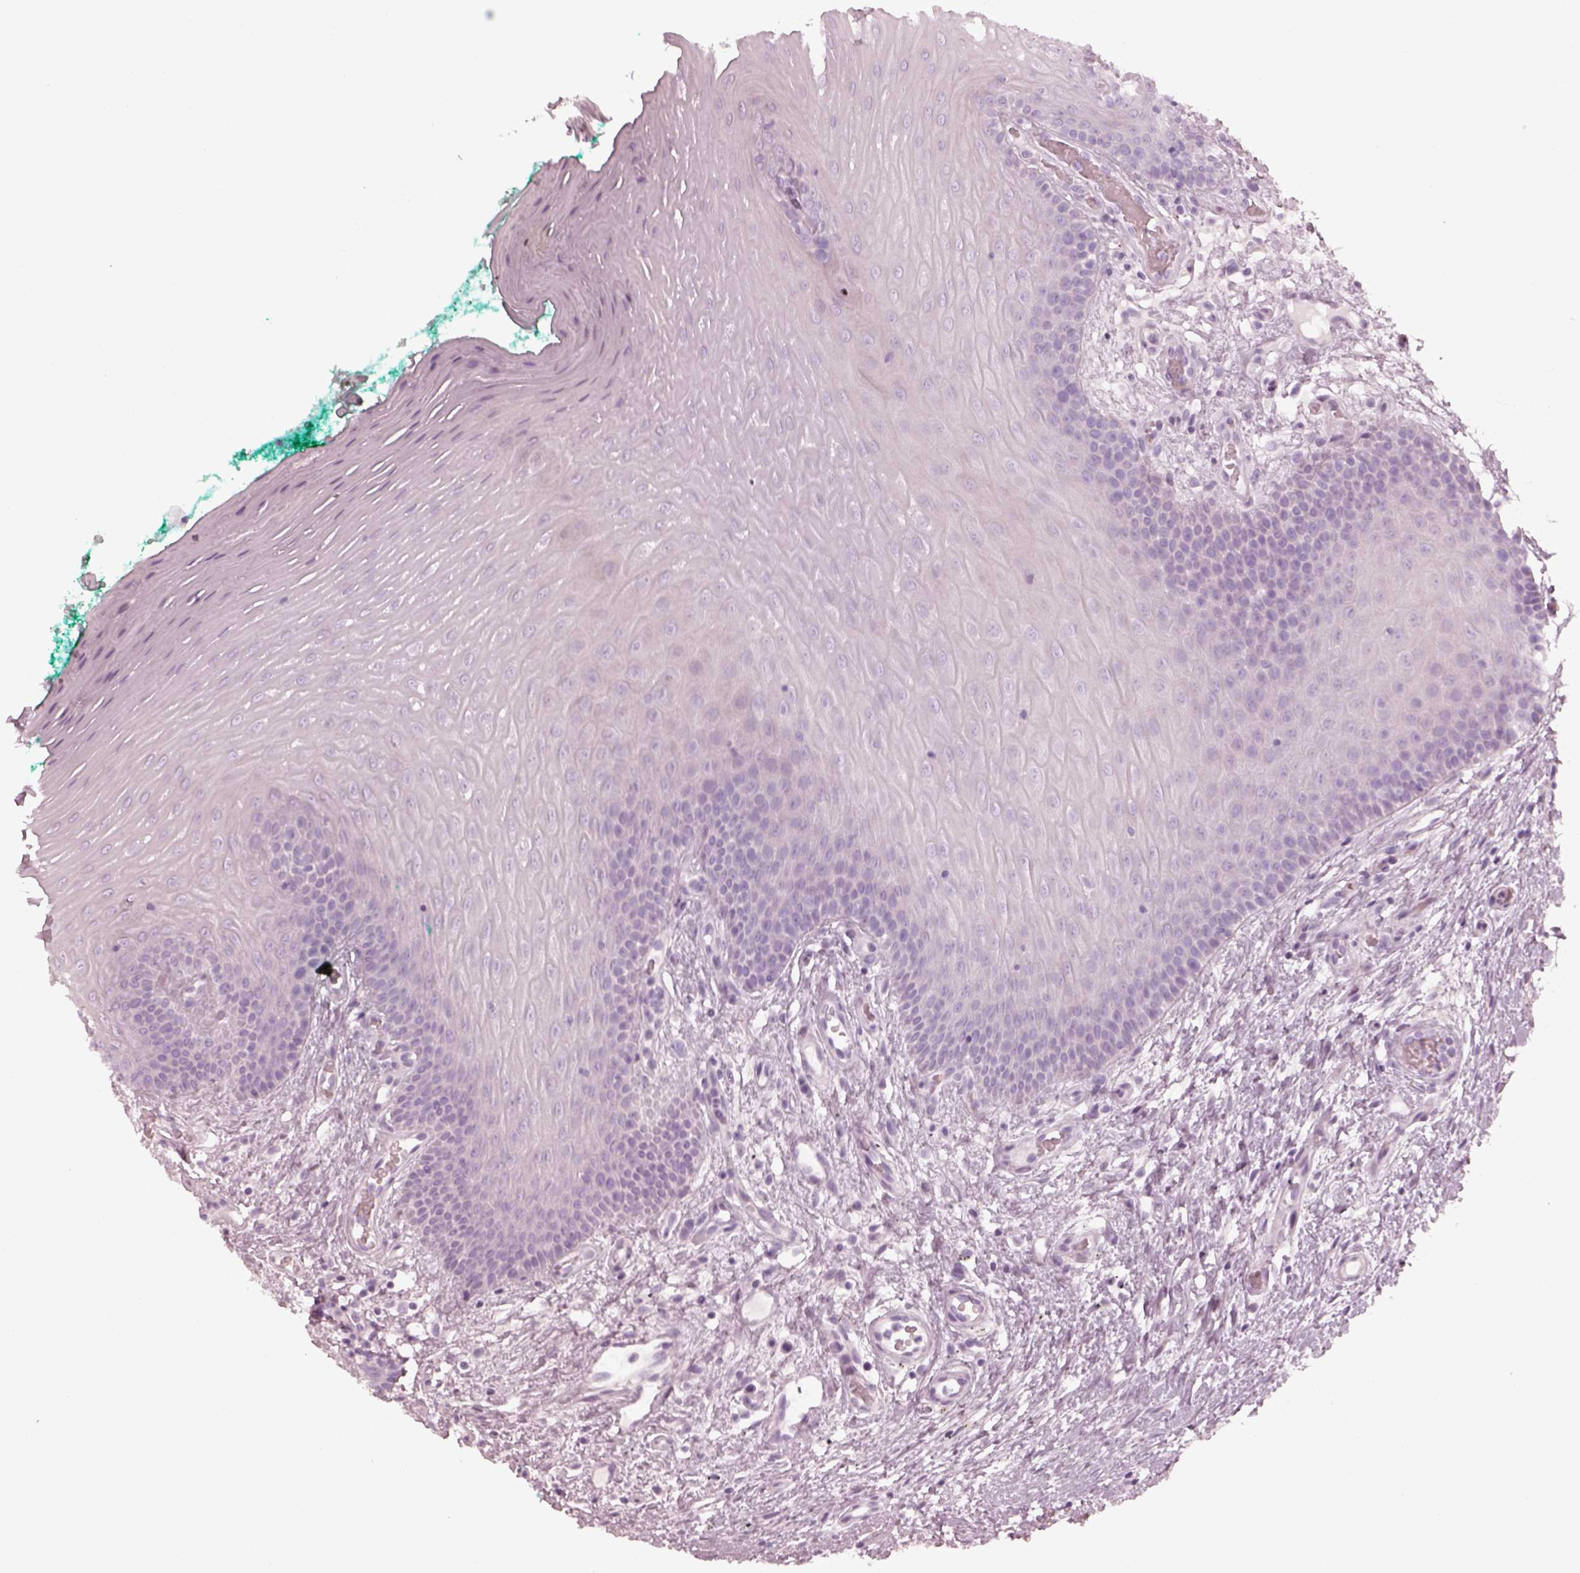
{"staining": {"intensity": "negative", "quantity": "none", "location": "none"}, "tissue": "oral mucosa", "cell_type": "Squamous epithelial cells", "image_type": "normal", "snomed": [{"axis": "morphology", "description": "Normal tissue, NOS"}, {"axis": "morphology", "description": "Squamous cell carcinoma, NOS"}, {"axis": "topography", "description": "Oral tissue"}, {"axis": "topography", "description": "Head-Neck"}], "caption": "Normal oral mucosa was stained to show a protein in brown. There is no significant positivity in squamous epithelial cells.", "gene": "ENSG00000289258", "patient": {"sex": "male", "age": 78}}